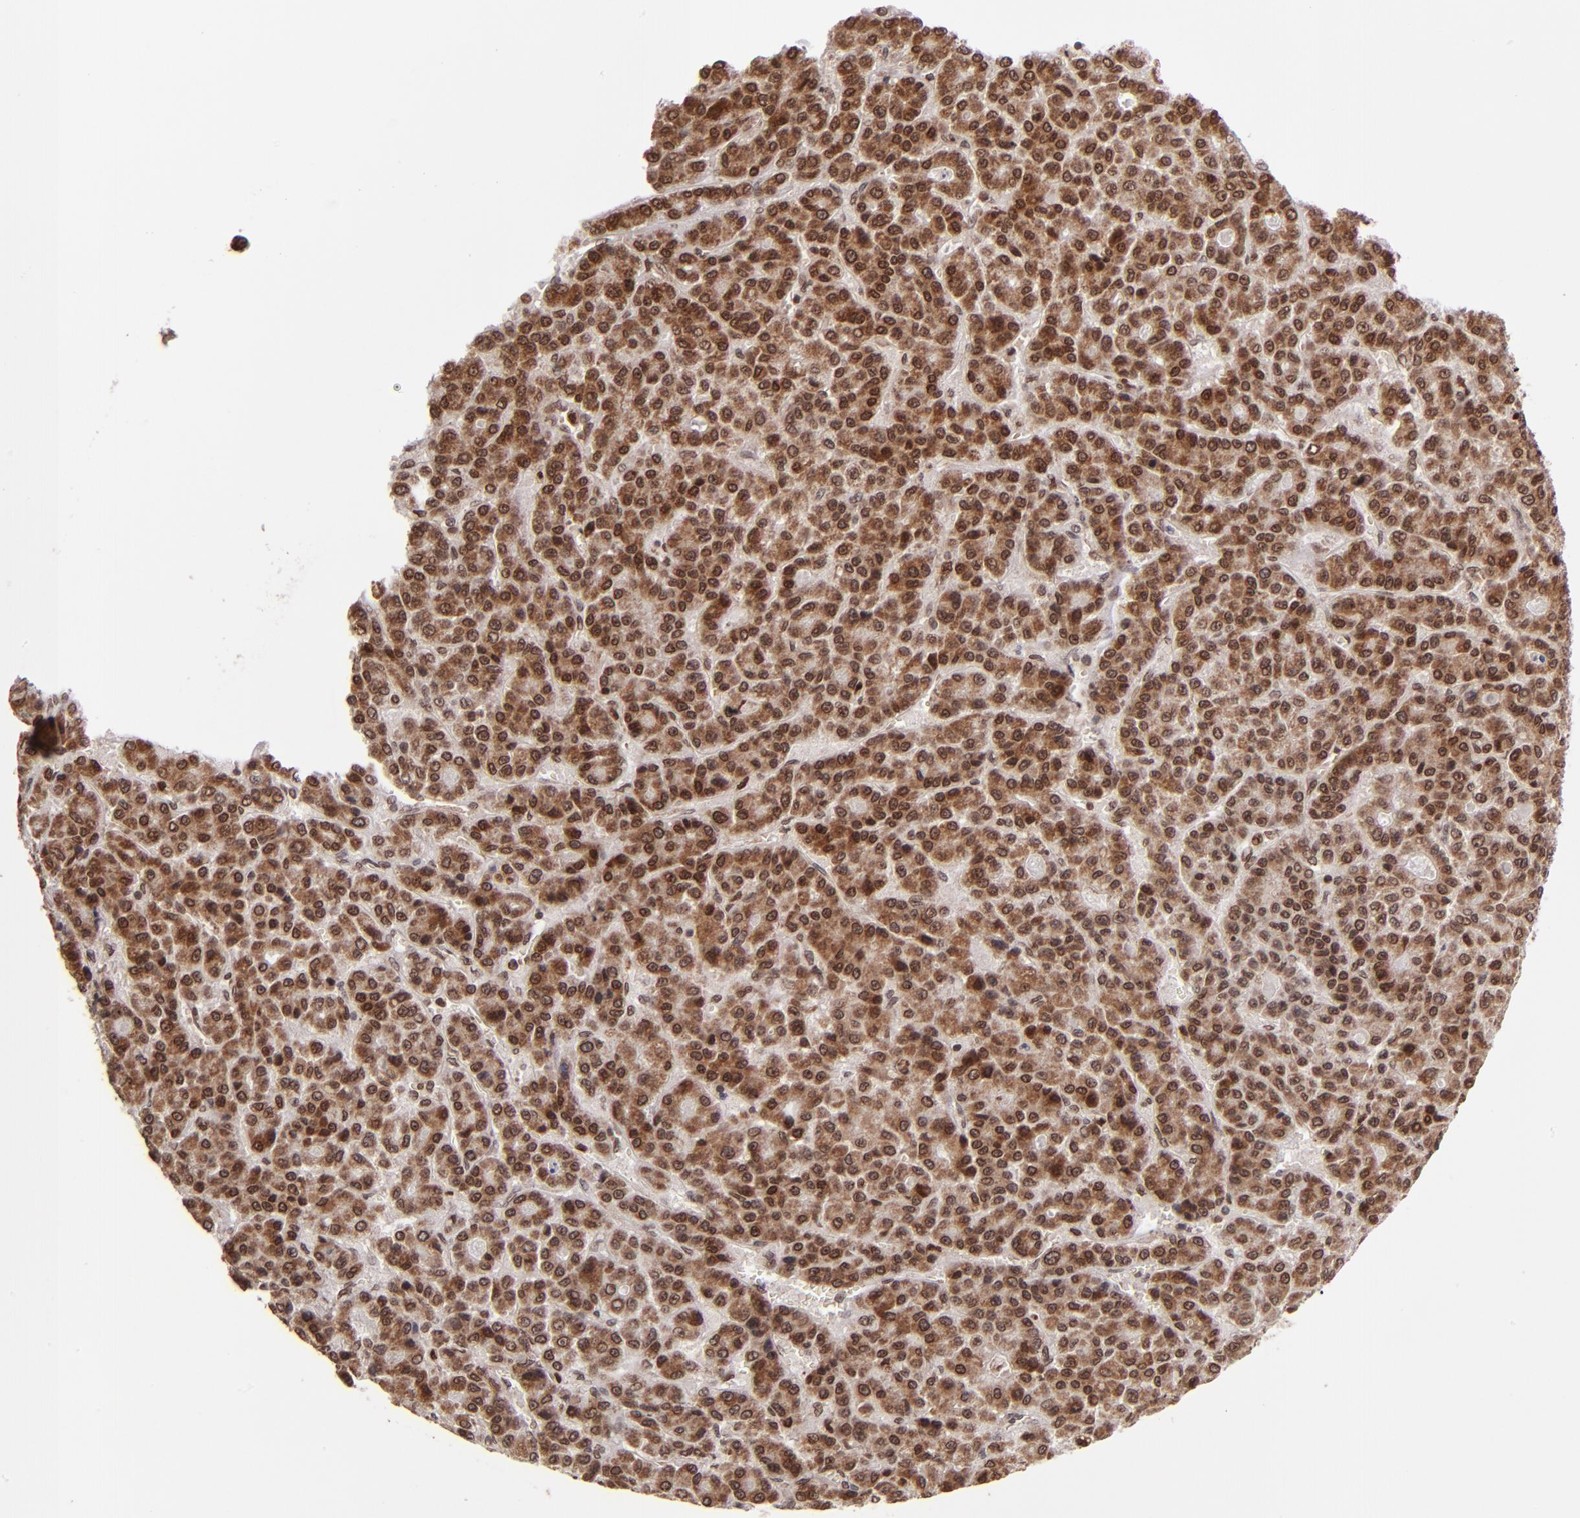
{"staining": {"intensity": "strong", "quantity": ">75%", "location": "cytoplasmic/membranous,nuclear"}, "tissue": "liver cancer", "cell_type": "Tumor cells", "image_type": "cancer", "snomed": [{"axis": "morphology", "description": "Carcinoma, Hepatocellular, NOS"}, {"axis": "topography", "description": "Liver"}], "caption": "Protein staining of liver cancer (hepatocellular carcinoma) tissue demonstrates strong cytoplasmic/membranous and nuclear positivity in approximately >75% of tumor cells. The protein is stained brown, and the nuclei are stained in blue (DAB IHC with brightfield microscopy, high magnification).", "gene": "TOP1MT", "patient": {"sex": "male", "age": 70}}